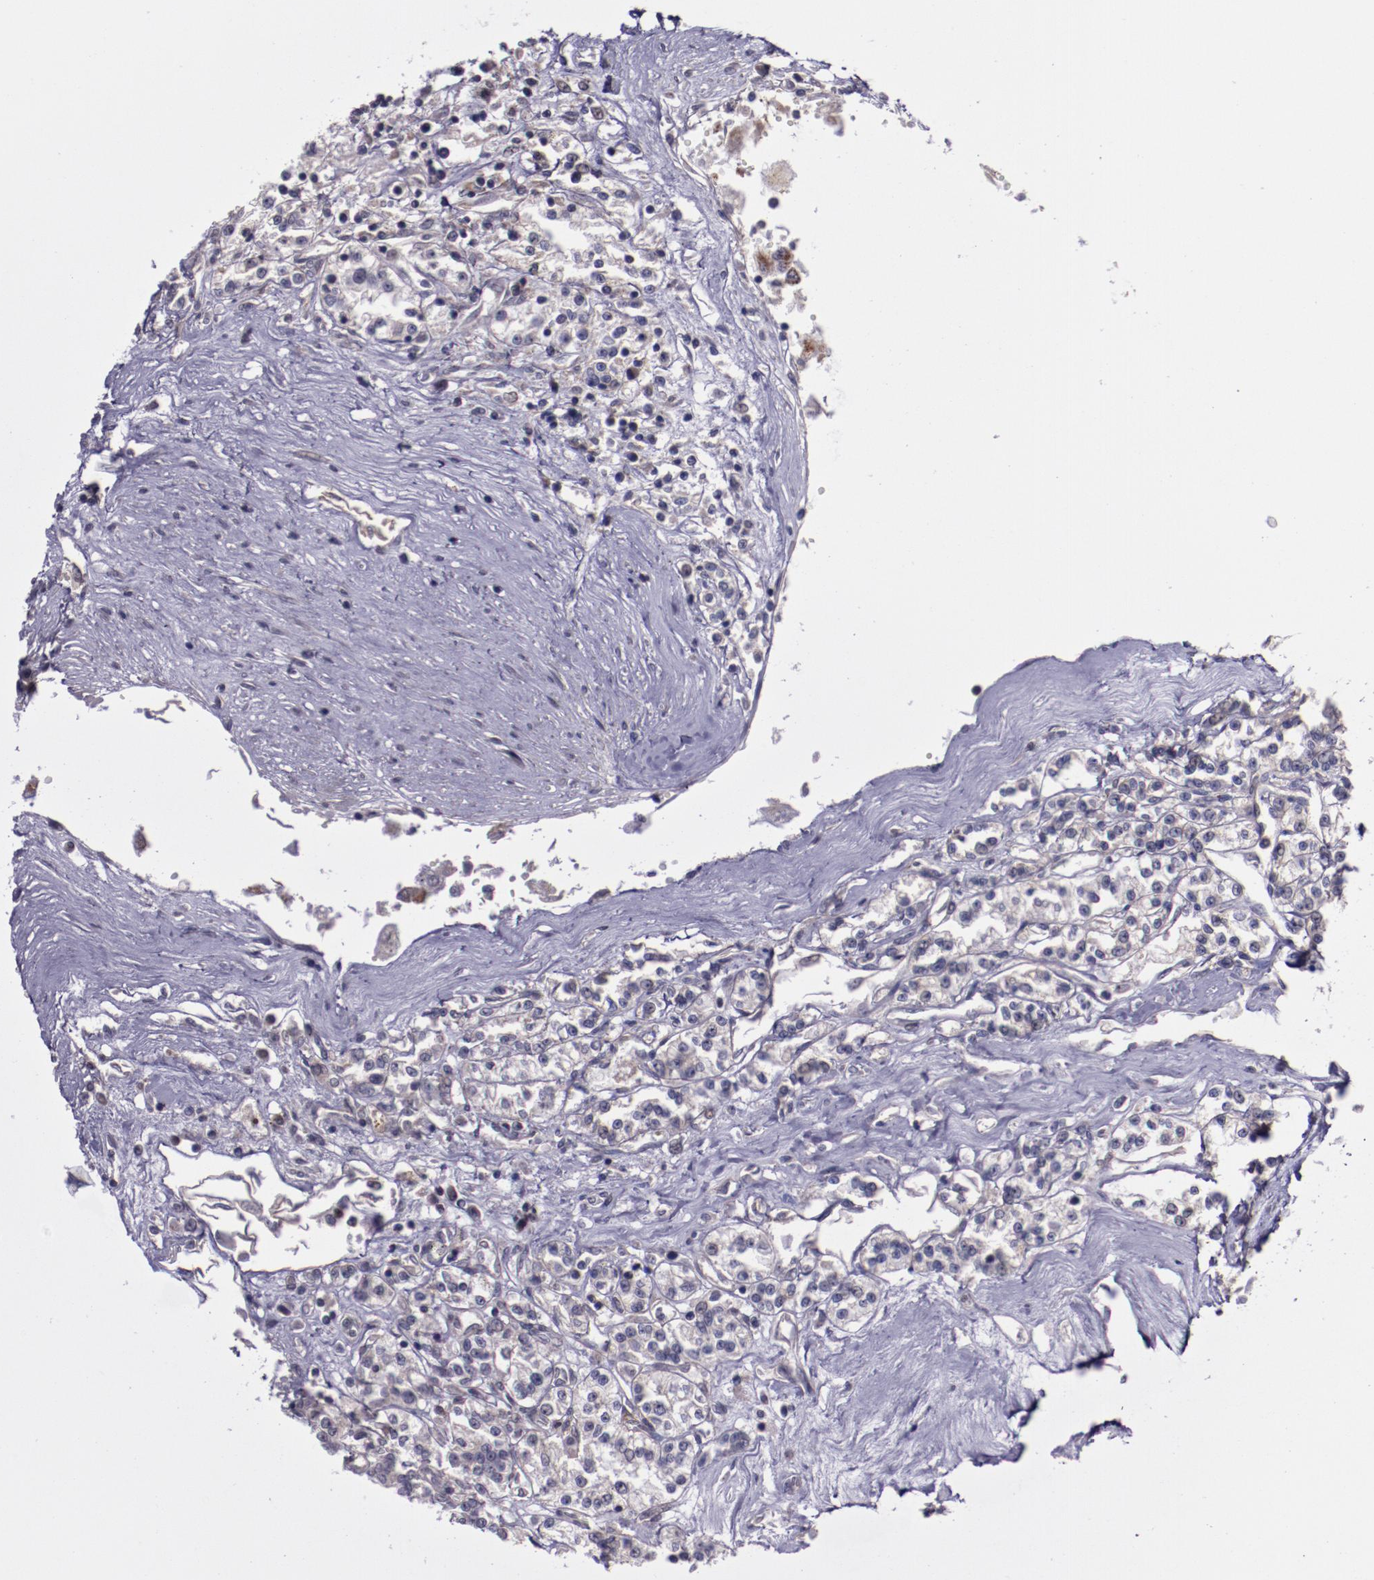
{"staining": {"intensity": "weak", "quantity": ">75%", "location": "cytoplasmic/membranous"}, "tissue": "renal cancer", "cell_type": "Tumor cells", "image_type": "cancer", "snomed": [{"axis": "morphology", "description": "Adenocarcinoma, NOS"}, {"axis": "topography", "description": "Kidney"}], "caption": "DAB (3,3'-diaminobenzidine) immunohistochemical staining of human renal adenocarcinoma shows weak cytoplasmic/membranous protein positivity in about >75% of tumor cells. The staining is performed using DAB brown chromogen to label protein expression. The nuclei are counter-stained blue using hematoxylin.", "gene": "LONP1", "patient": {"sex": "female", "age": 76}}